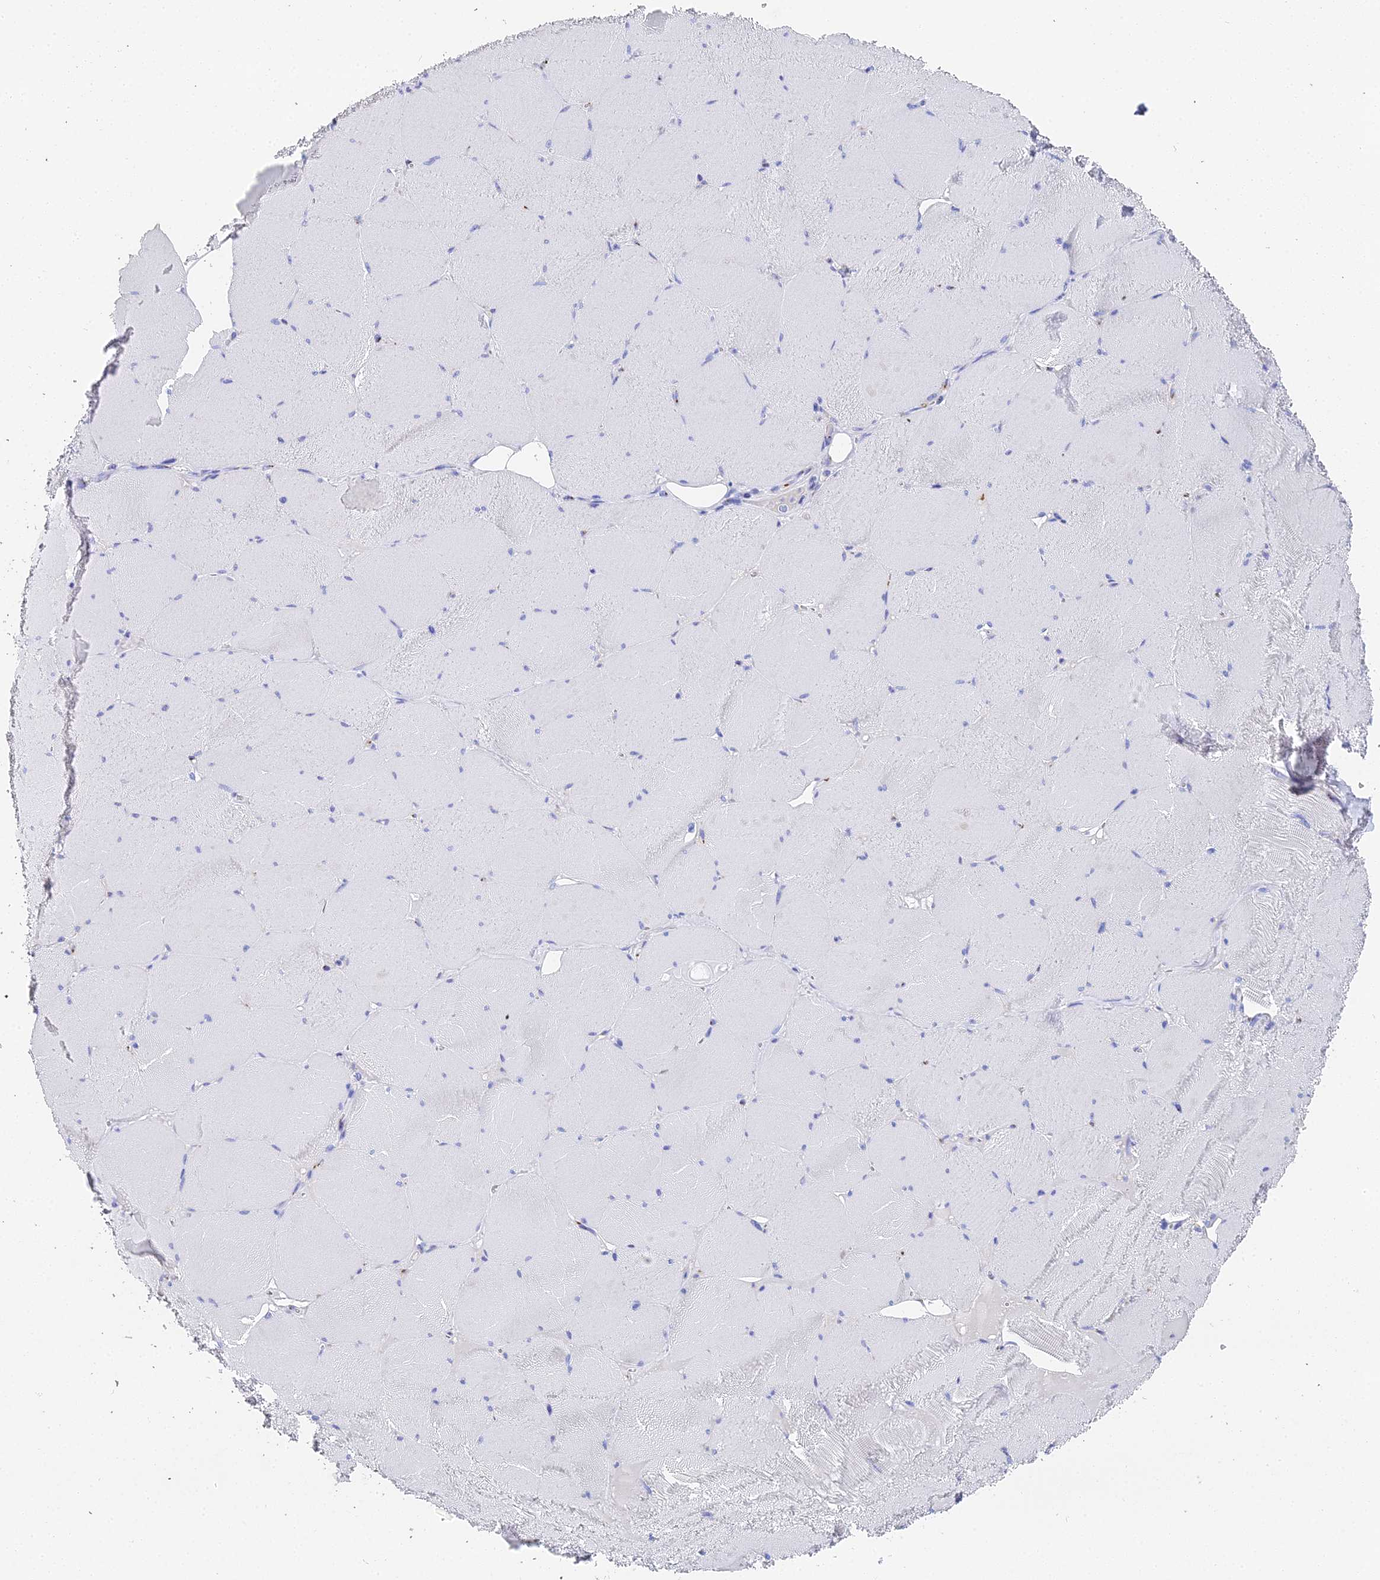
{"staining": {"intensity": "negative", "quantity": "none", "location": "none"}, "tissue": "skeletal muscle", "cell_type": "Myocytes", "image_type": "normal", "snomed": [{"axis": "morphology", "description": "Normal tissue, NOS"}, {"axis": "topography", "description": "Skeletal muscle"}, {"axis": "topography", "description": "Head-Neck"}], "caption": "Immunohistochemistry (IHC) image of unremarkable human skeletal muscle stained for a protein (brown), which exhibits no positivity in myocytes.", "gene": "ENSG00000268674", "patient": {"sex": "male", "age": 66}}